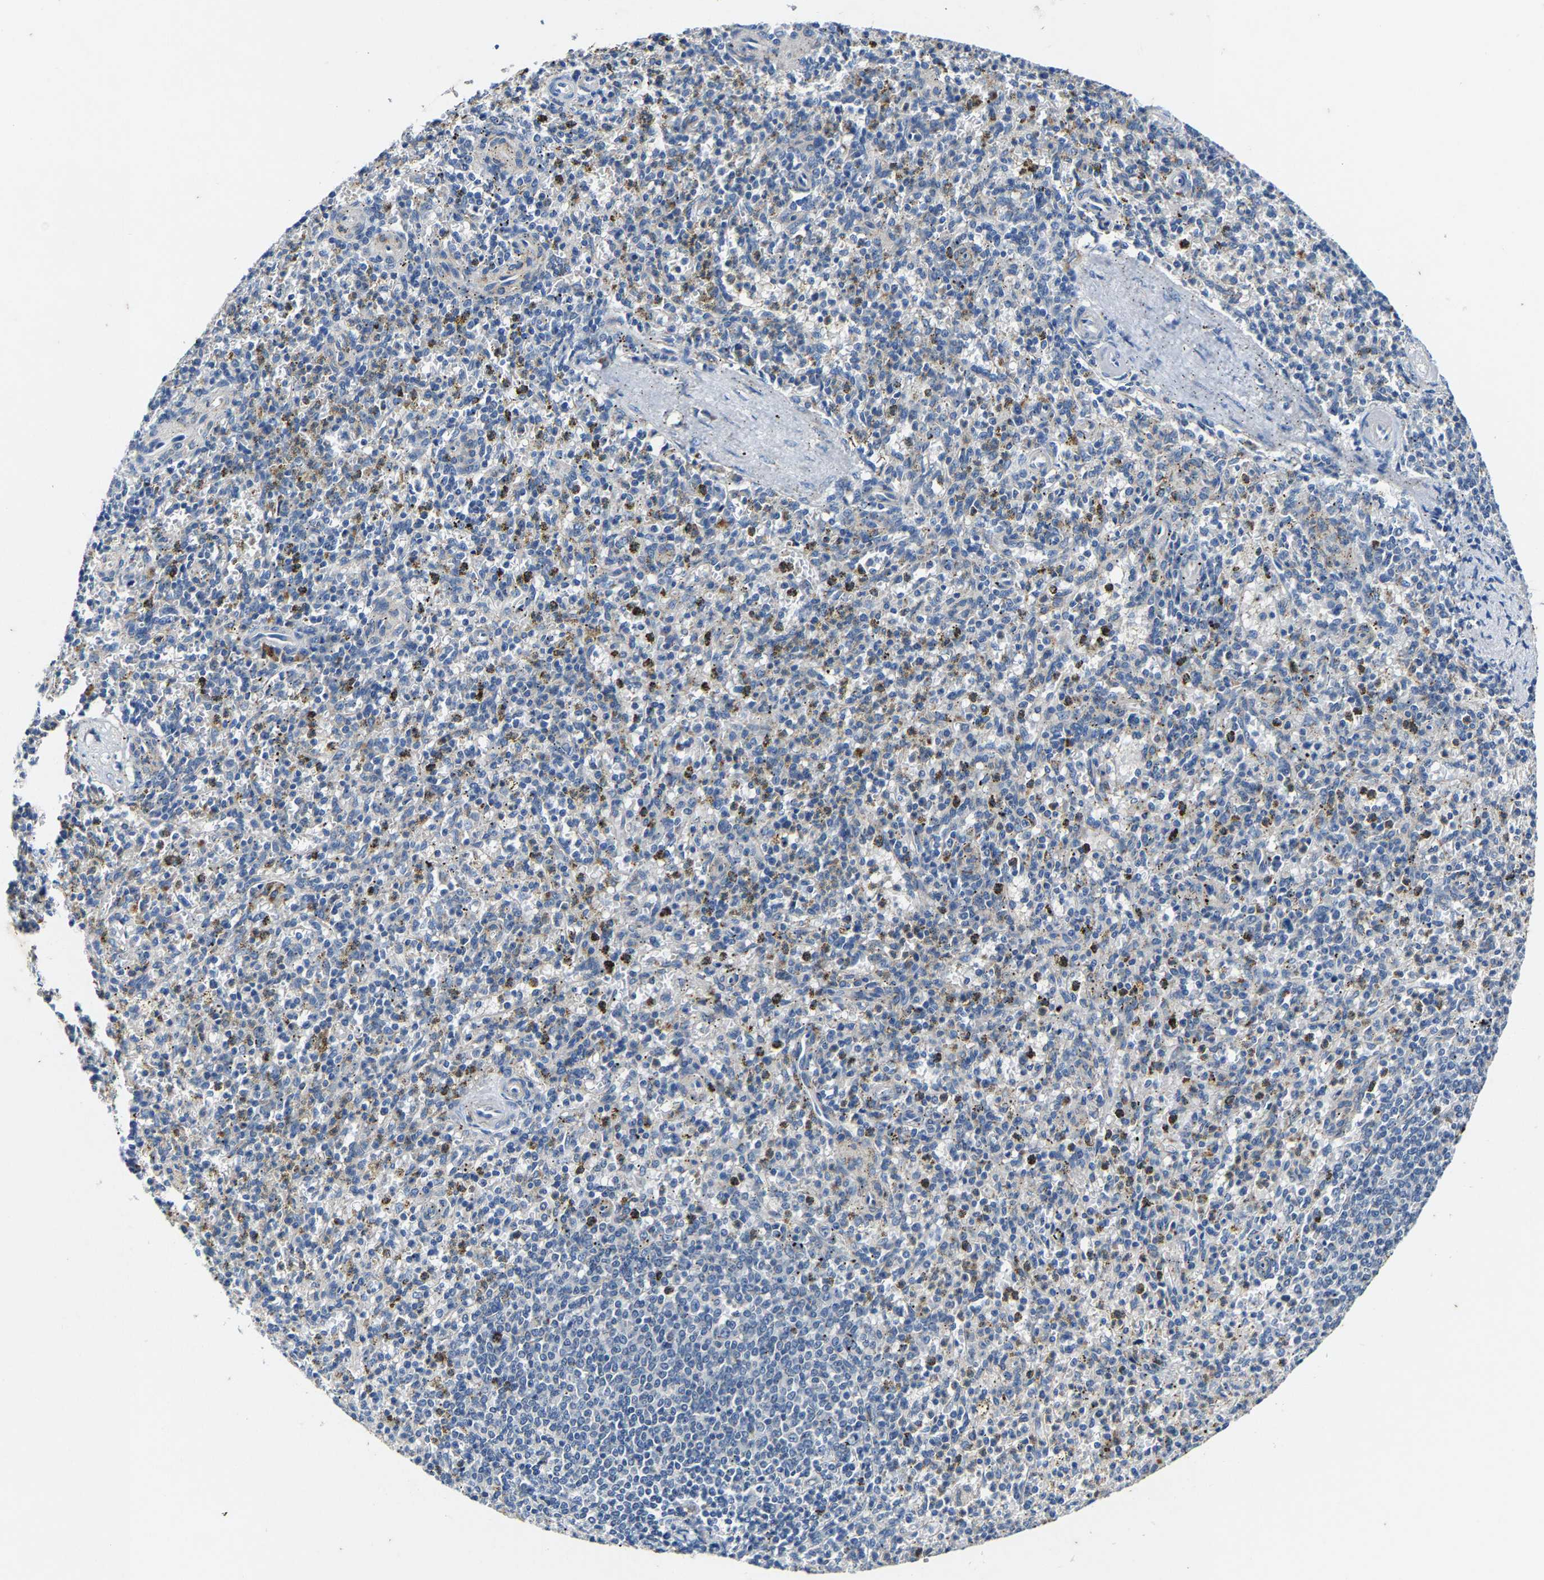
{"staining": {"intensity": "negative", "quantity": "none", "location": "none"}, "tissue": "spleen", "cell_type": "Cells in red pulp", "image_type": "normal", "snomed": [{"axis": "morphology", "description": "Normal tissue, NOS"}, {"axis": "topography", "description": "Spleen"}], "caption": "Immunohistochemistry image of normal spleen: human spleen stained with DAB demonstrates no significant protein staining in cells in red pulp.", "gene": "SLC25A25", "patient": {"sex": "male", "age": 72}}